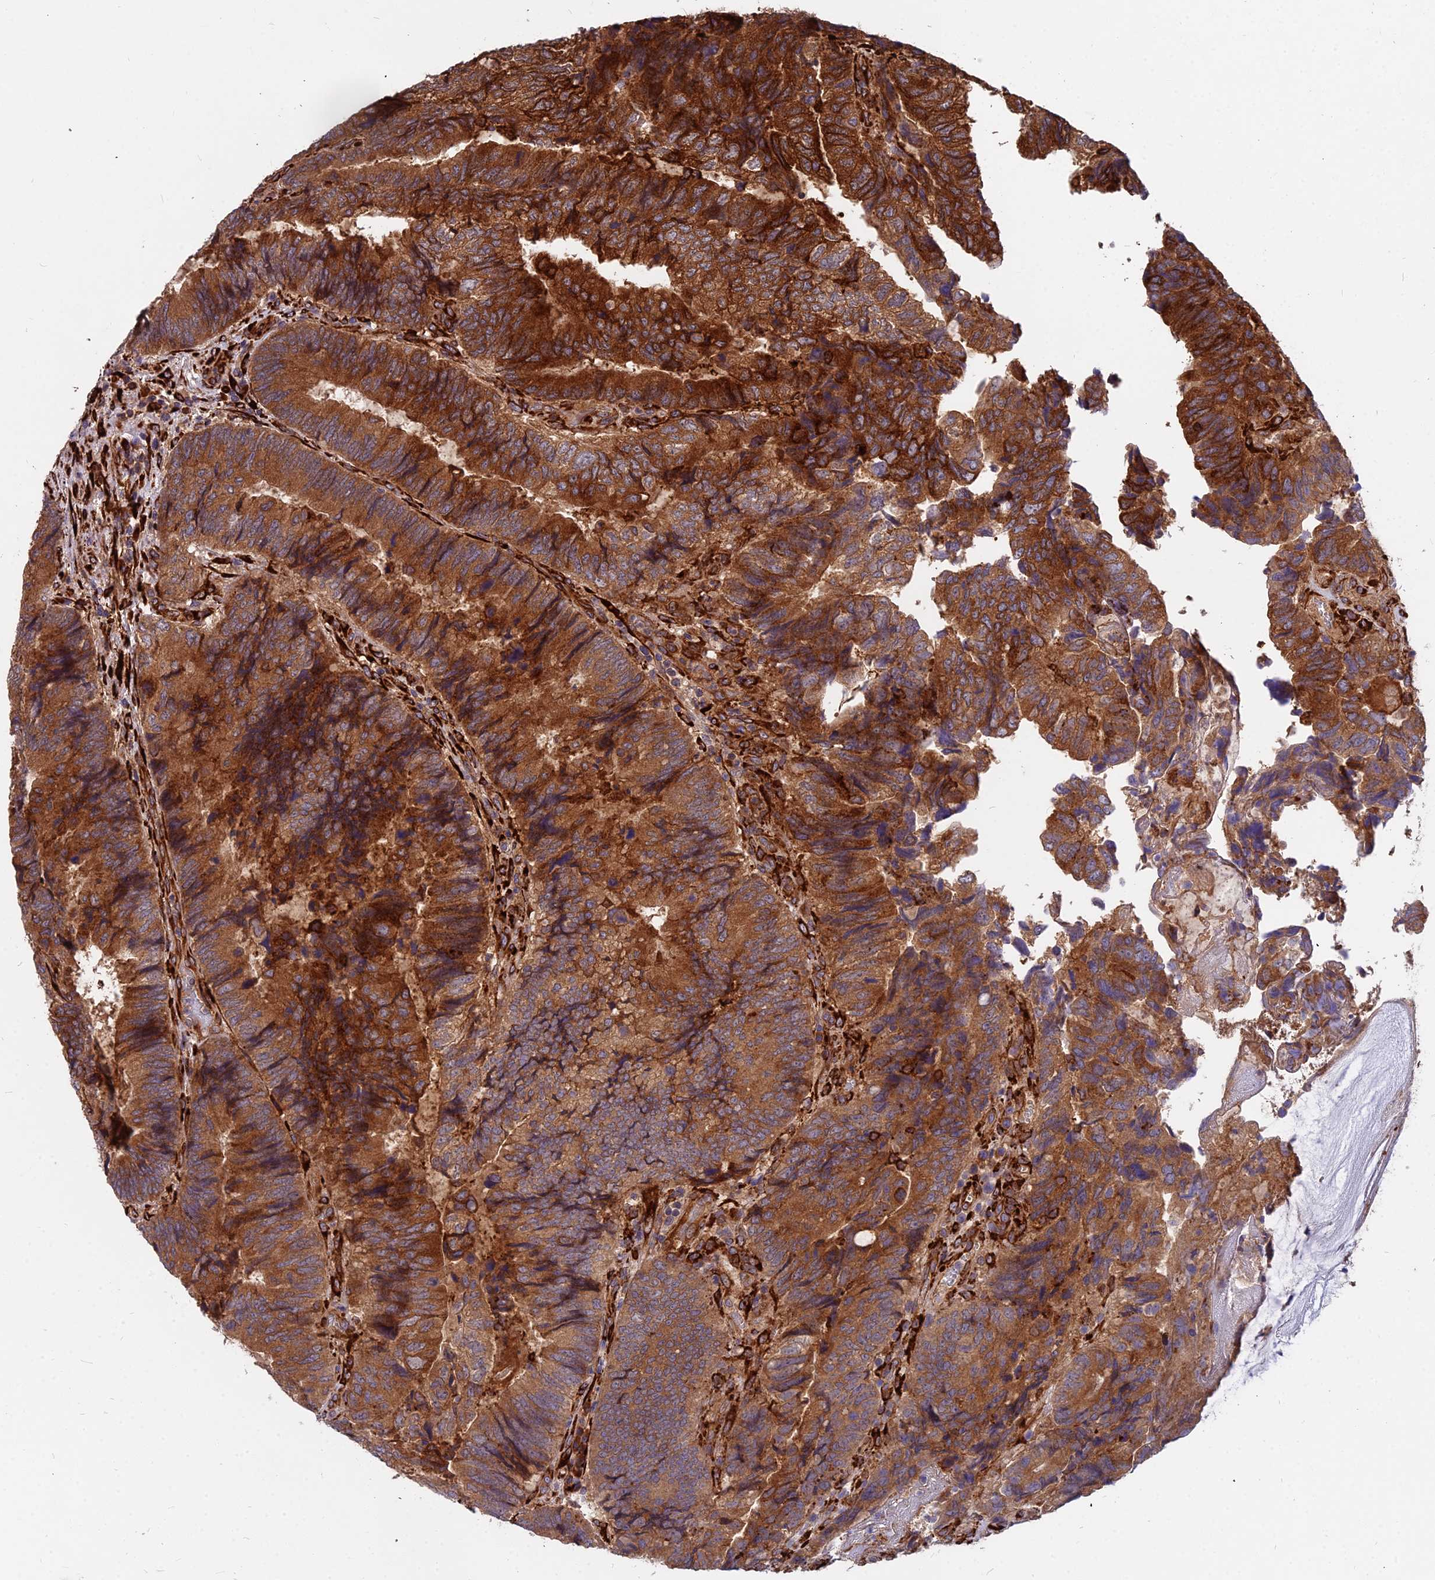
{"staining": {"intensity": "strong", "quantity": ">75%", "location": "cytoplasmic/membranous"}, "tissue": "colorectal cancer", "cell_type": "Tumor cells", "image_type": "cancer", "snomed": [{"axis": "morphology", "description": "Adenocarcinoma, NOS"}, {"axis": "topography", "description": "Colon"}], "caption": "The micrograph shows staining of colorectal cancer (adenocarcinoma), revealing strong cytoplasmic/membranous protein staining (brown color) within tumor cells.", "gene": "NDUFAF7", "patient": {"sex": "female", "age": 67}}